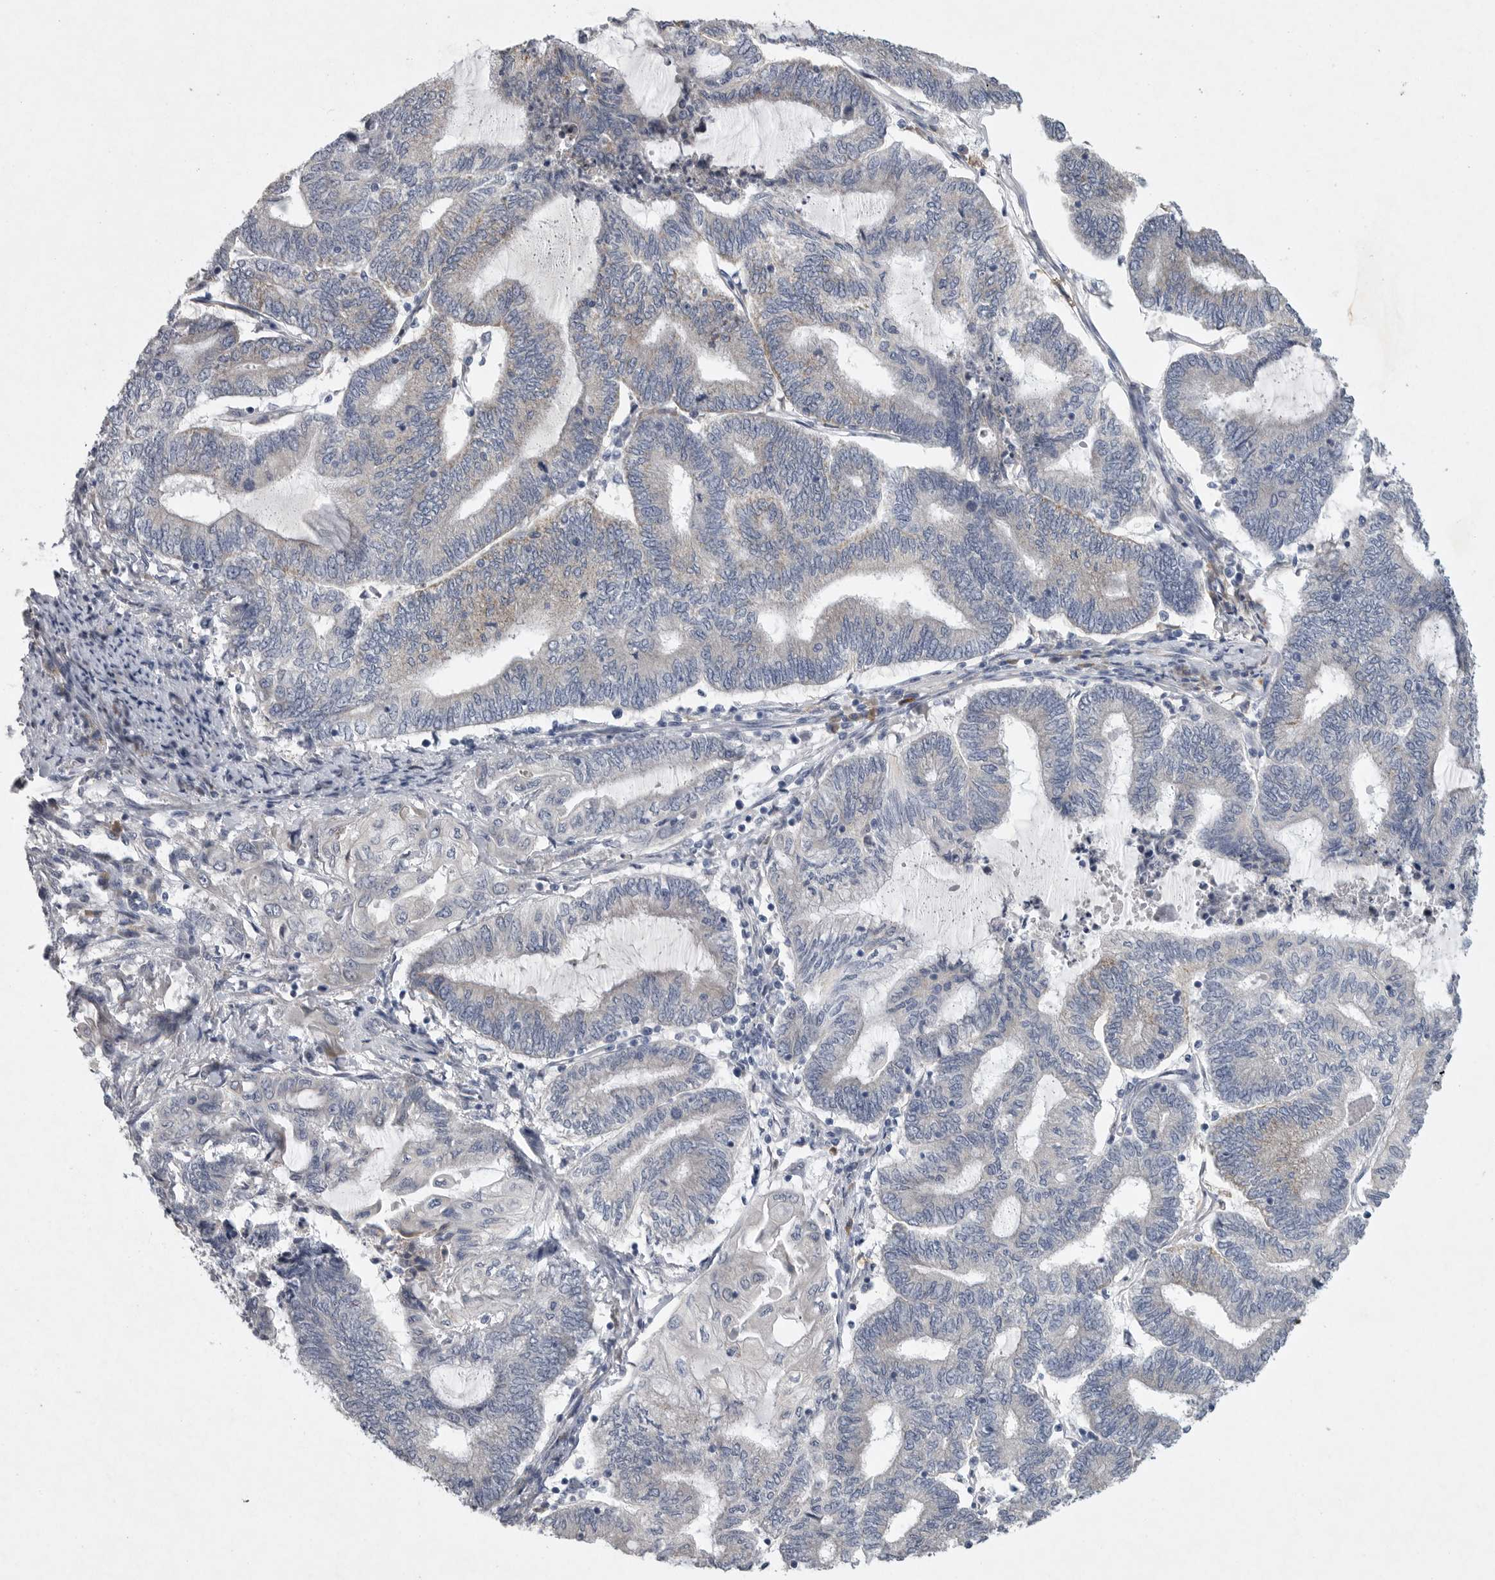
{"staining": {"intensity": "negative", "quantity": "none", "location": "none"}, "tissue": "endometrial cancer", "cell_type": "Tumor cells", "image_type": "cancer", "snomed": [{"axis": "morphology", "description": "Adenocarcinoma, NOS"}, {"axis": "topography", "description": "Uterus"}, {"axis": "topography", "description": "Endometrium"}], "caption": "Immunohistochemical staining of human endometrial cancer (adenocarcinoma) exhibits no significant expression in tumor cells.", "gene": "EDEM3", "patient": {"sex": "female", "age": 70}}